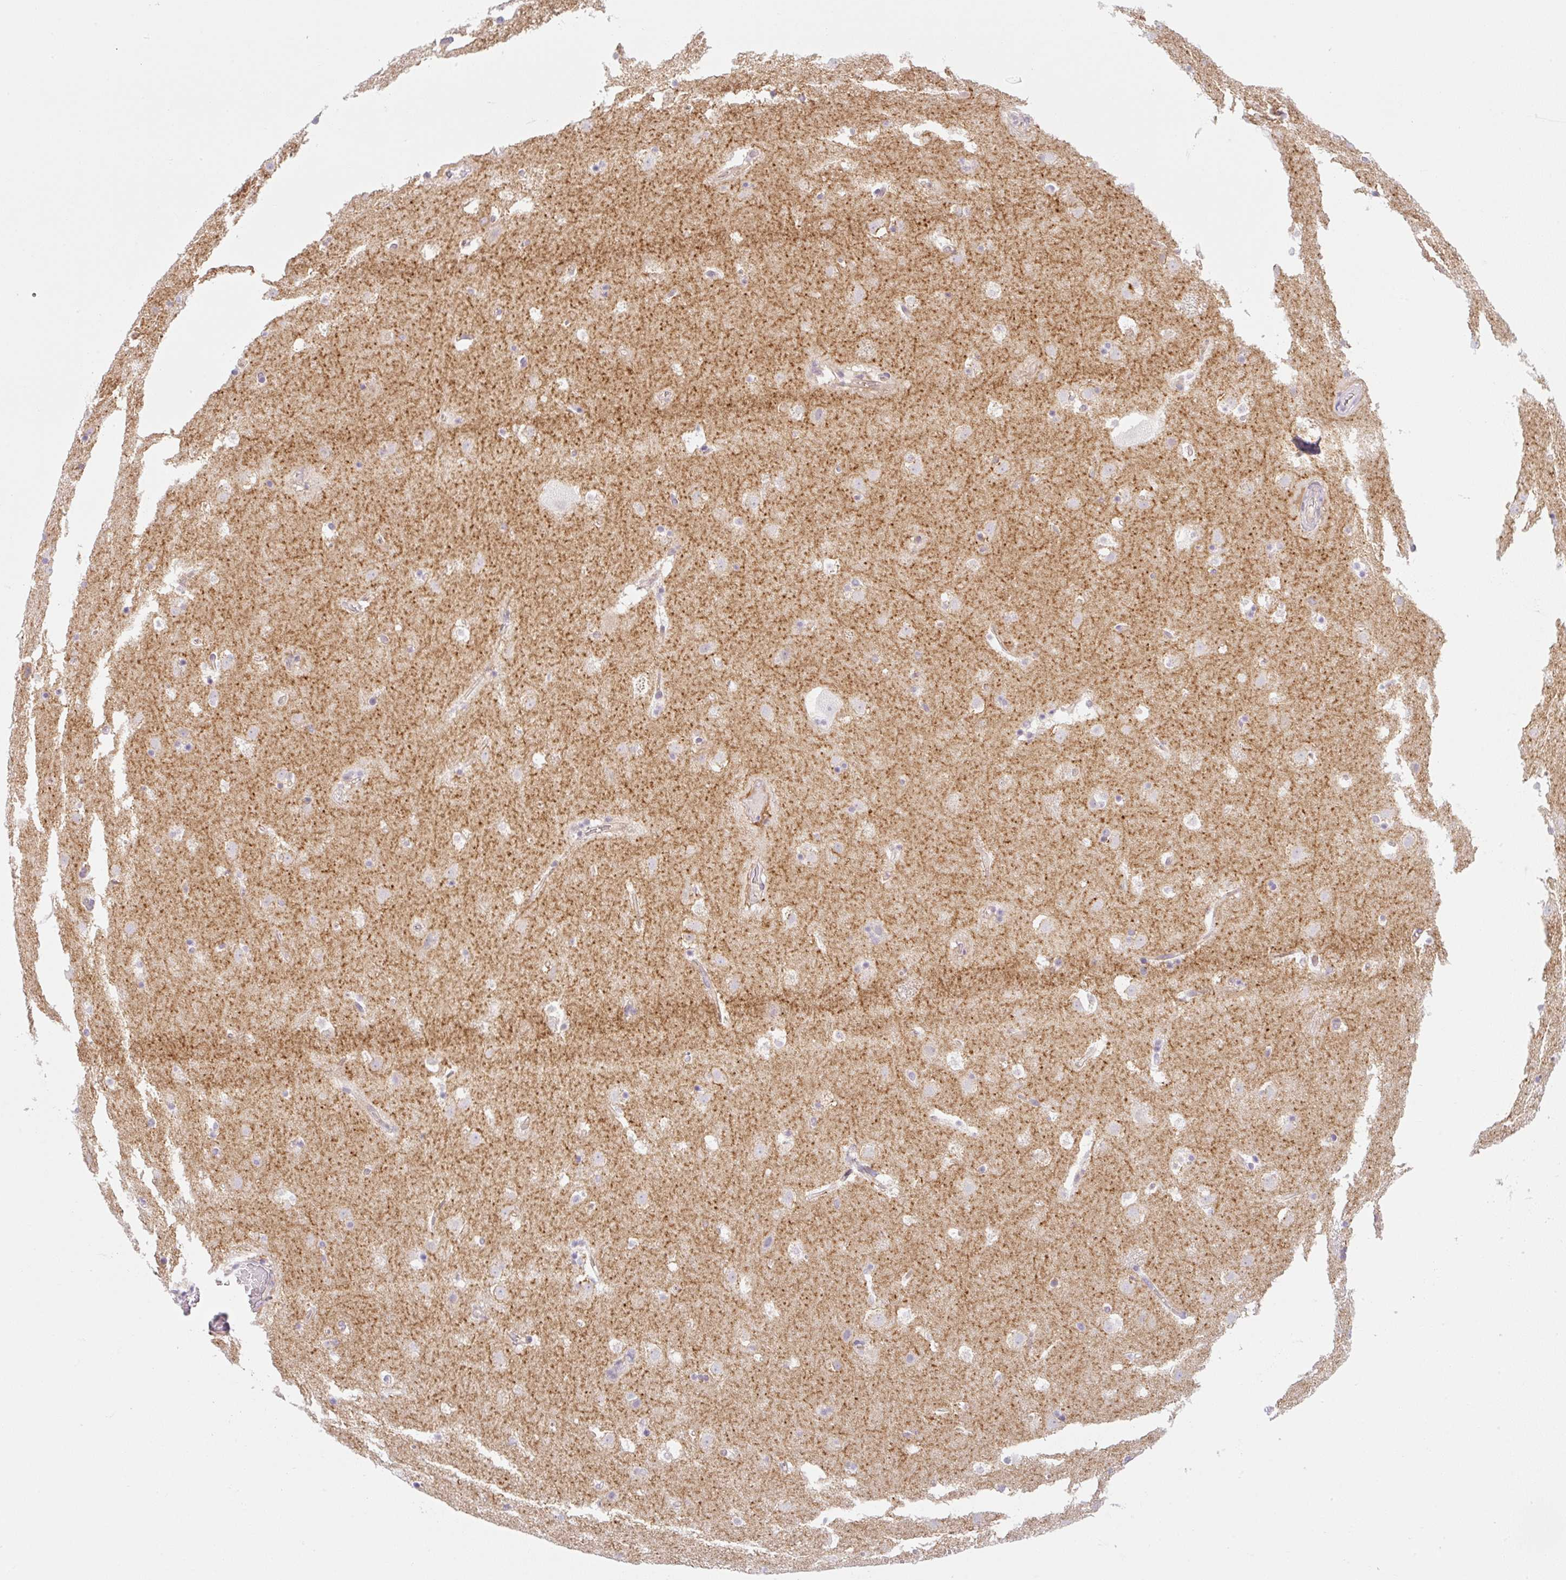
{"staining": {"intensity": "negative", "quantity": "none", "location": "none"}, "tissue": "caudate", "cell_type": "Glial cells", "image_type": "normal", "snomed": [{"axis": "morphology", "description": "Normal tissue, NOS"}, {"axis": "topography", "description": "Lateral ventricle wall"}], "caption": "An immunohistochemistry photomicrograph of unremarkable caudate is shown. There is no staining in glial cells of caudate. (Immunohistochemistry (ihc), brightfield microscopy, high magnification).", "gene": "OMA1", "patient": {"sex": "male", "age": 37}}